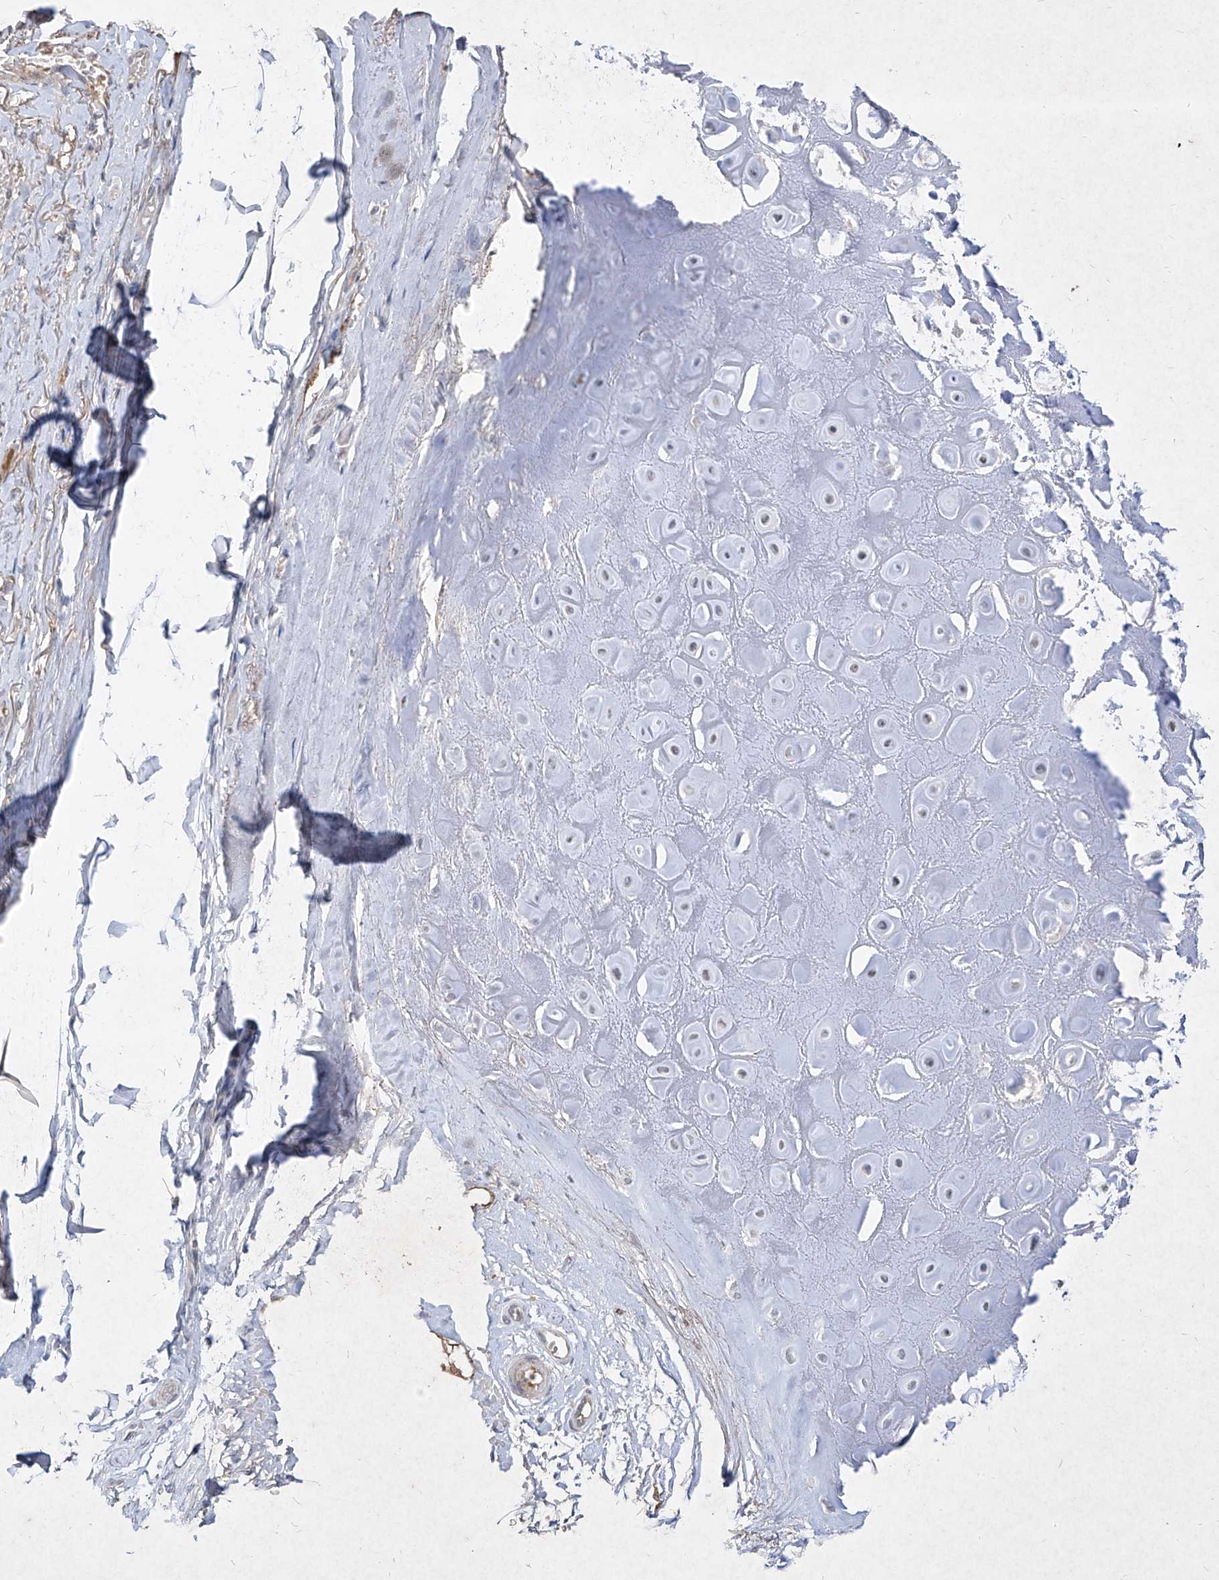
{"staining": {"intensity": "negative", "quantity": "none", "location": "none"}, "tissue": "adipose tissue", "cell_type": "Adipocytes", "image_type": "normal", "snomed": [{"axis": "morphology", "description": "Normal tissue, NOS"}, {"axis": "morphology", "description": "Basal cell carcinoma"}, {"axis": "topography", "description": "Skin"}], "caption": "The micrograph displays no staining of adipocytes in normal adipose tissue.", "gene": "C4A", "patient": {"sex": "female", "age": 89}}